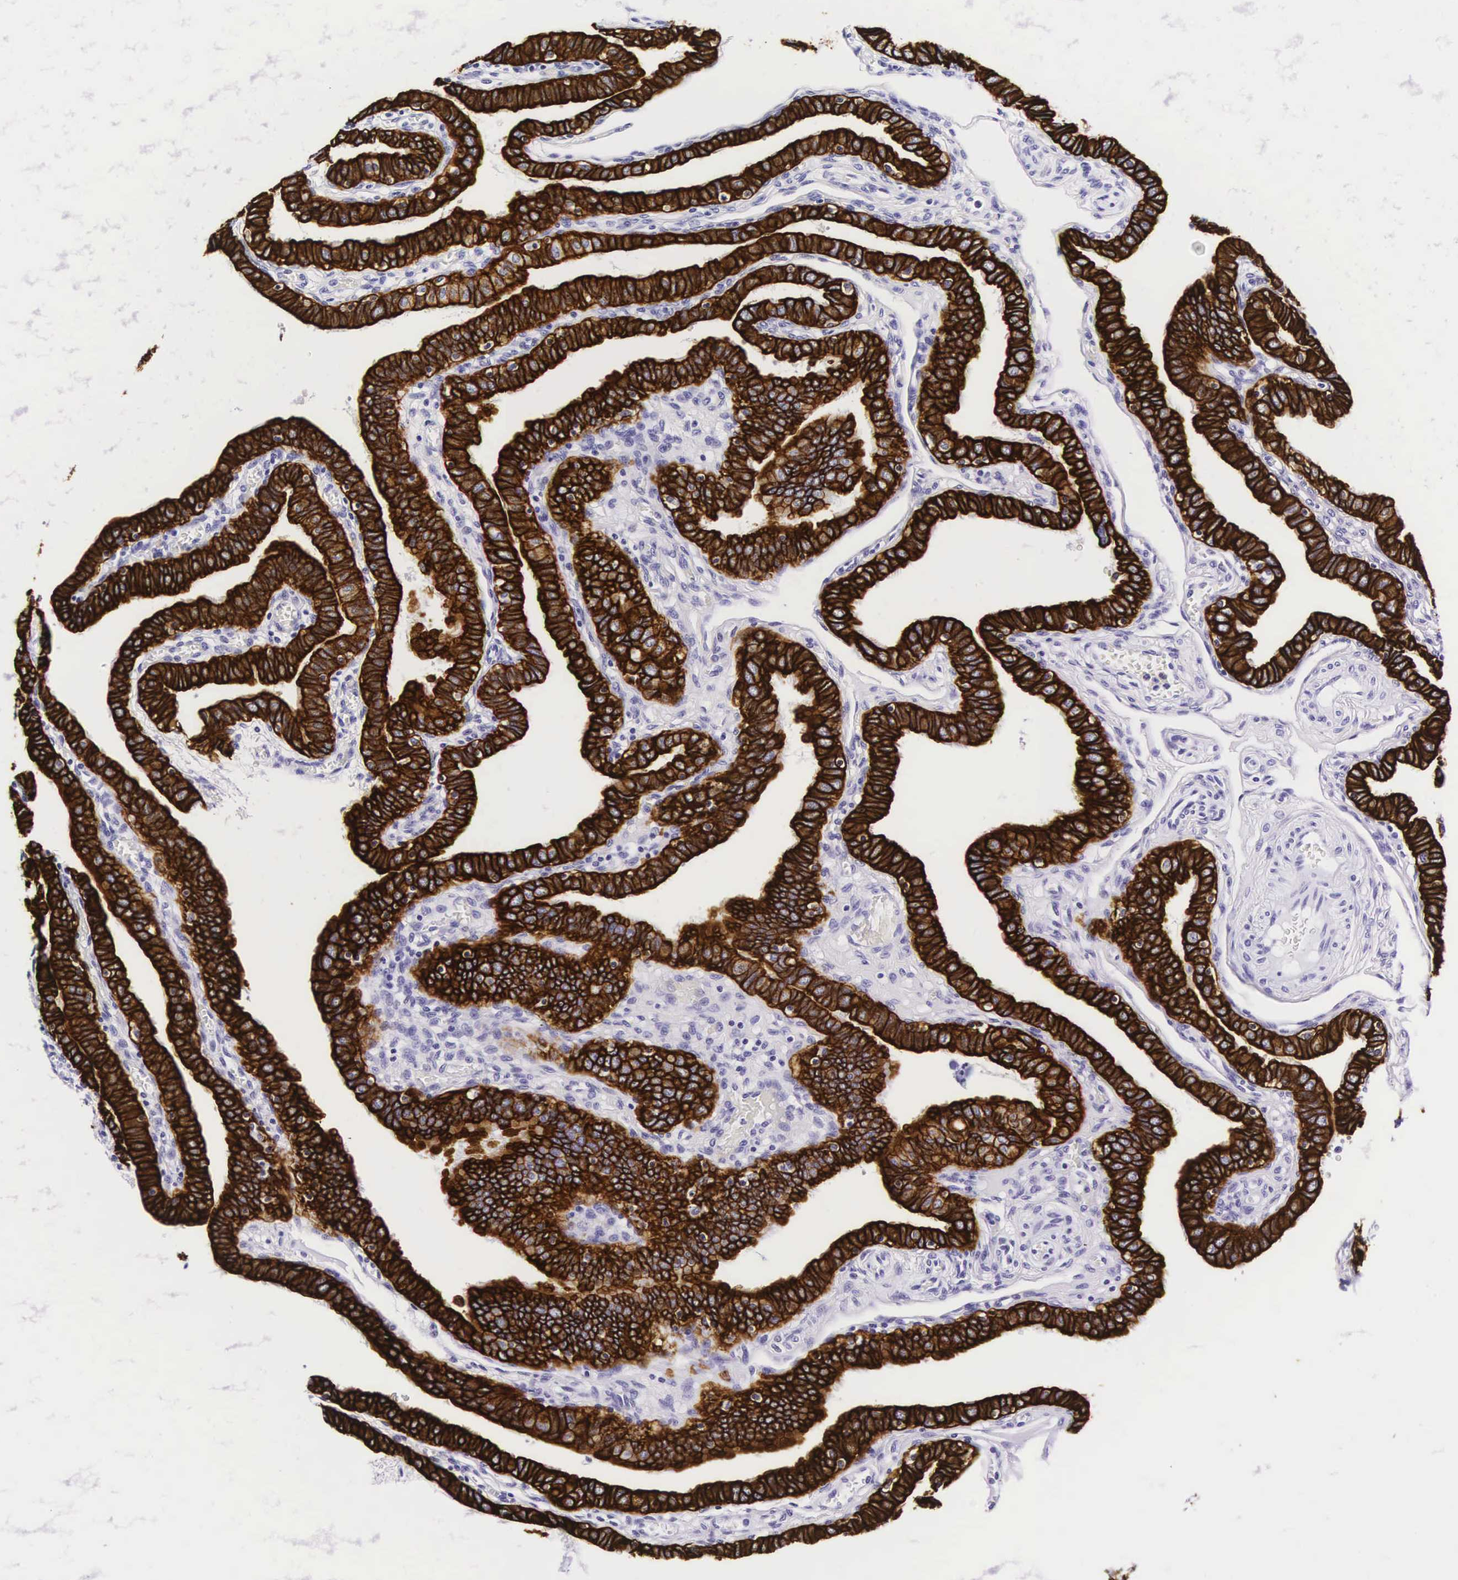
{"staining": {"intensity": "strong", "quantity": ">75%", "location": "cytoplasmic/membranous"}, "tissue": "fallopian tube", "cell_type": "Glandular cells", "image_type": "normal", "snomed": [{"axis": "morphology", "description": "Normal tissue, NOS"}, {"axis": "topography", "description": "Fallopian tube"}], "caption": "A high-resolution photomicrograph shows immunohistochemistry (IHC) staining of unremarkable fallopian tube, which exhibits strong cytoplasmic/membranous expression in approximately >75% of glandular cells. (brown staining indicates protein expression, while blue staining denotes nuclei).", "gene": "KRT18", "patient": {"sex": "female", "age": 38}}